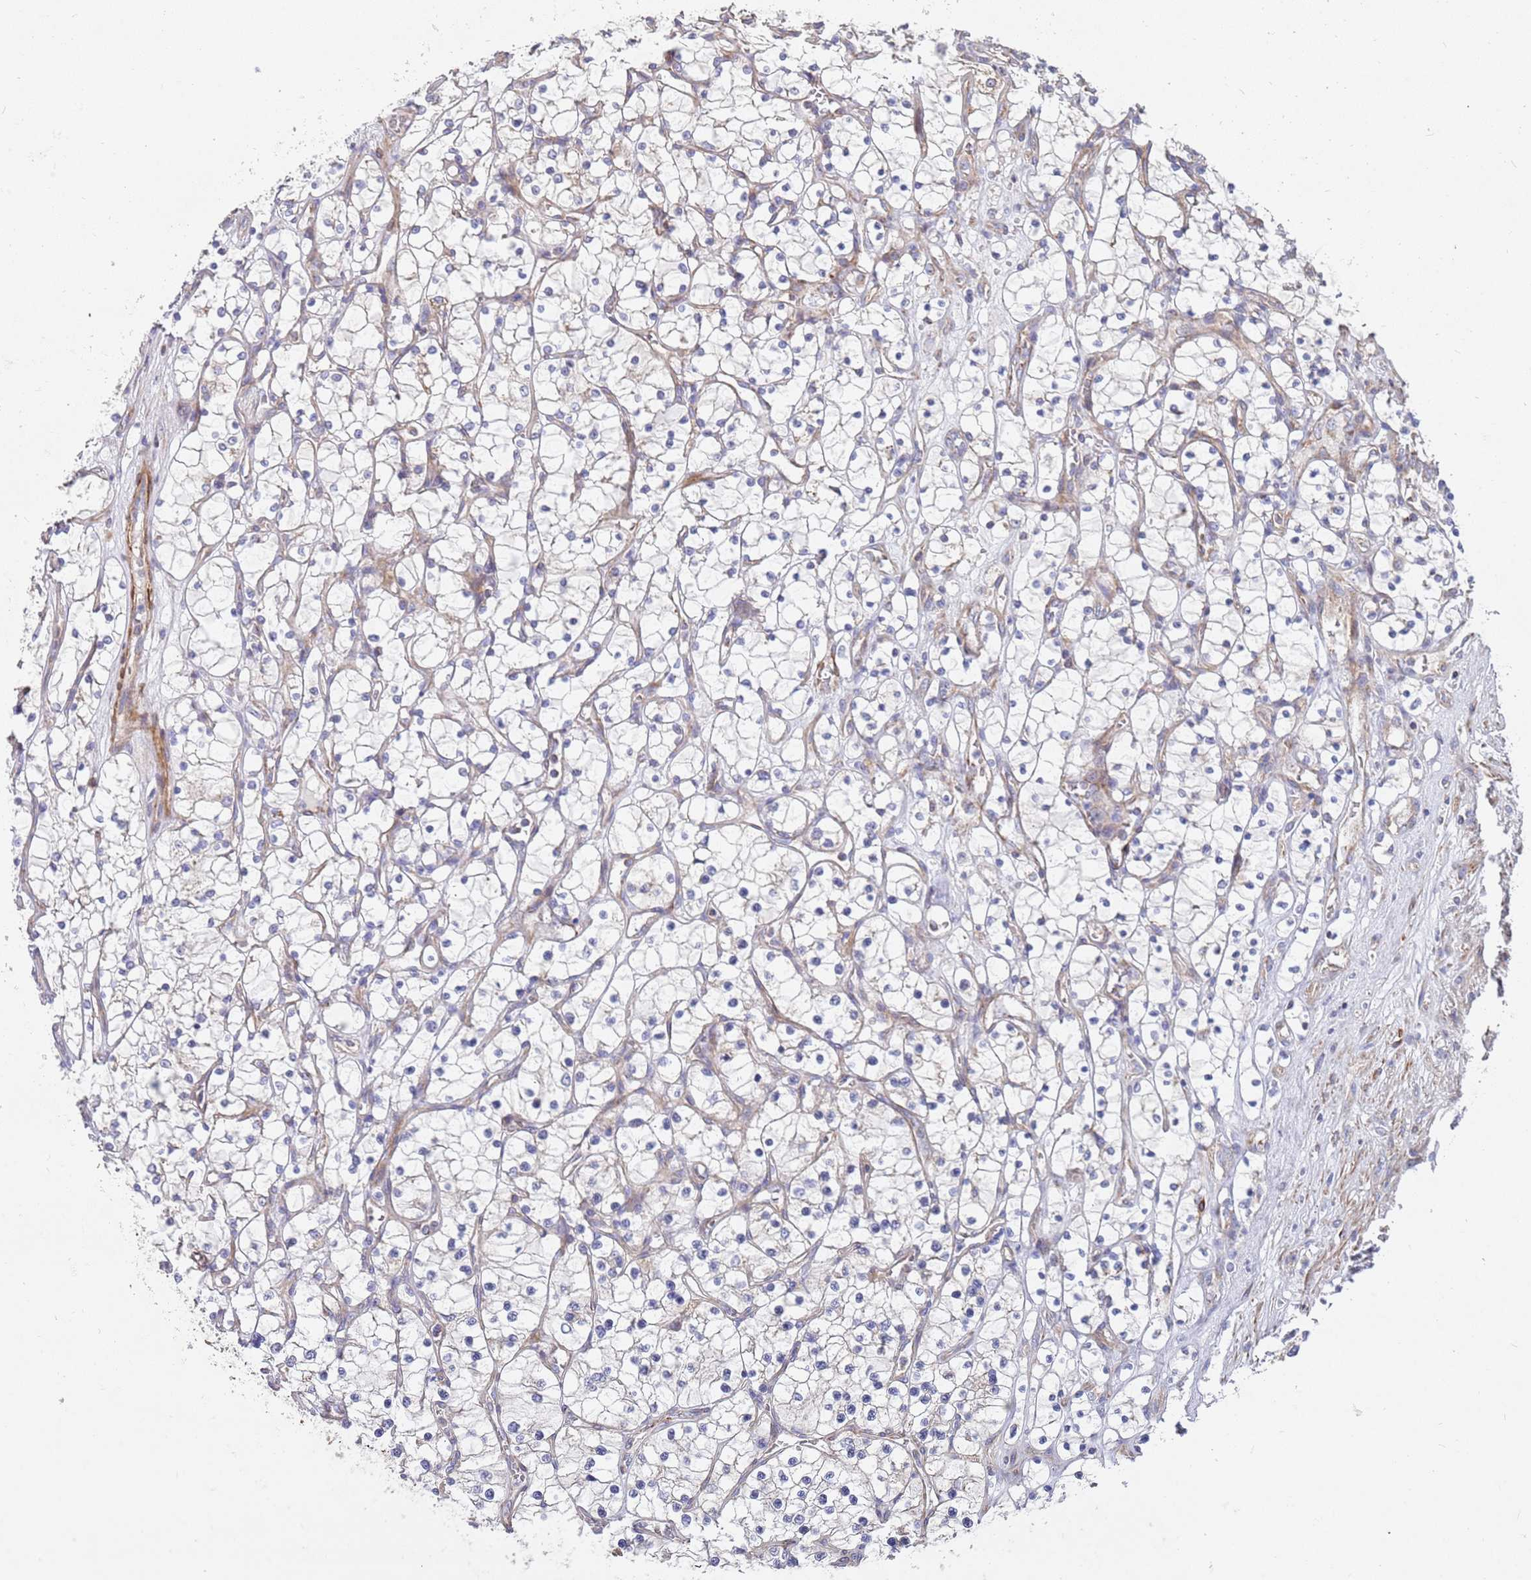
{"staining": {"intensity": "negative", "quantity": "none", "location": "none"}, "tissue": "renal cancer", "cell_type": "Tumor cells", "image_type": "cancer", "snomed": [{"axis": "morphology", "description": "Adenocarcinoma, NOS"}, {"axis": "topography", "description": "Kidney"}], "caption": "The image displays no significant staining in tumor cells of adenocarcinoma (renal).", "gene": "WDFY3", "patient": {"sex": "female", "age": 69}}